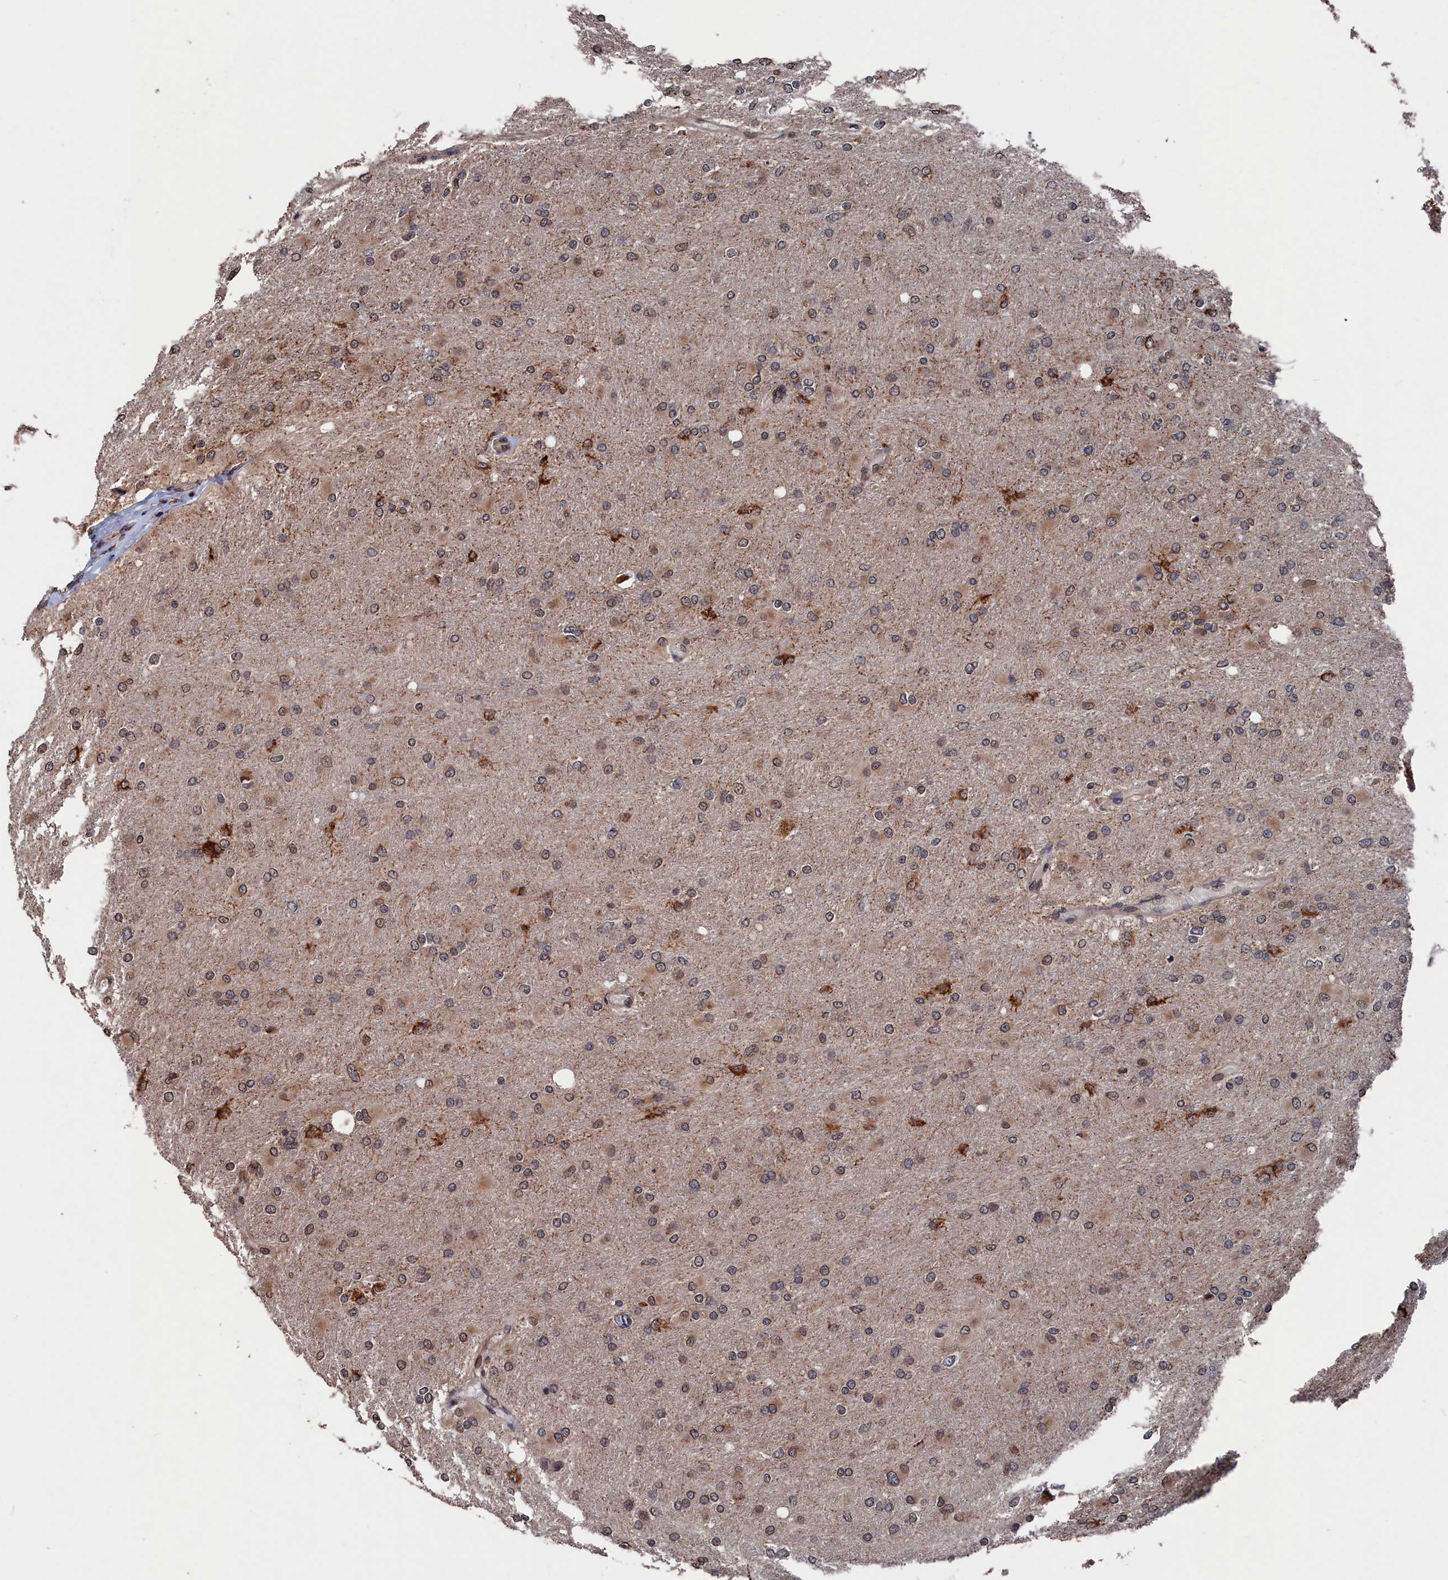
{"staining": {"intensity": "weak", "quantity": "25%-75%", "location": "nuclear"}, "tissue": "glioma", "cell_type": "Tumor cells", "image_type": "cancer", "snomed": [{"axis": "morphology", "description": "Glioma, malignant, High grade"}, {"axis": "topography", "description": "Cerebral cortex"}], "caption": "The micrograph shows immunohistochemical staining of malignant glioma (high-grade). There is weak nuclear staining is present in approximately 25%-75% of tumor cells.", "gene": "PDE12", "patient": {"sex": "female", "age": 36}}